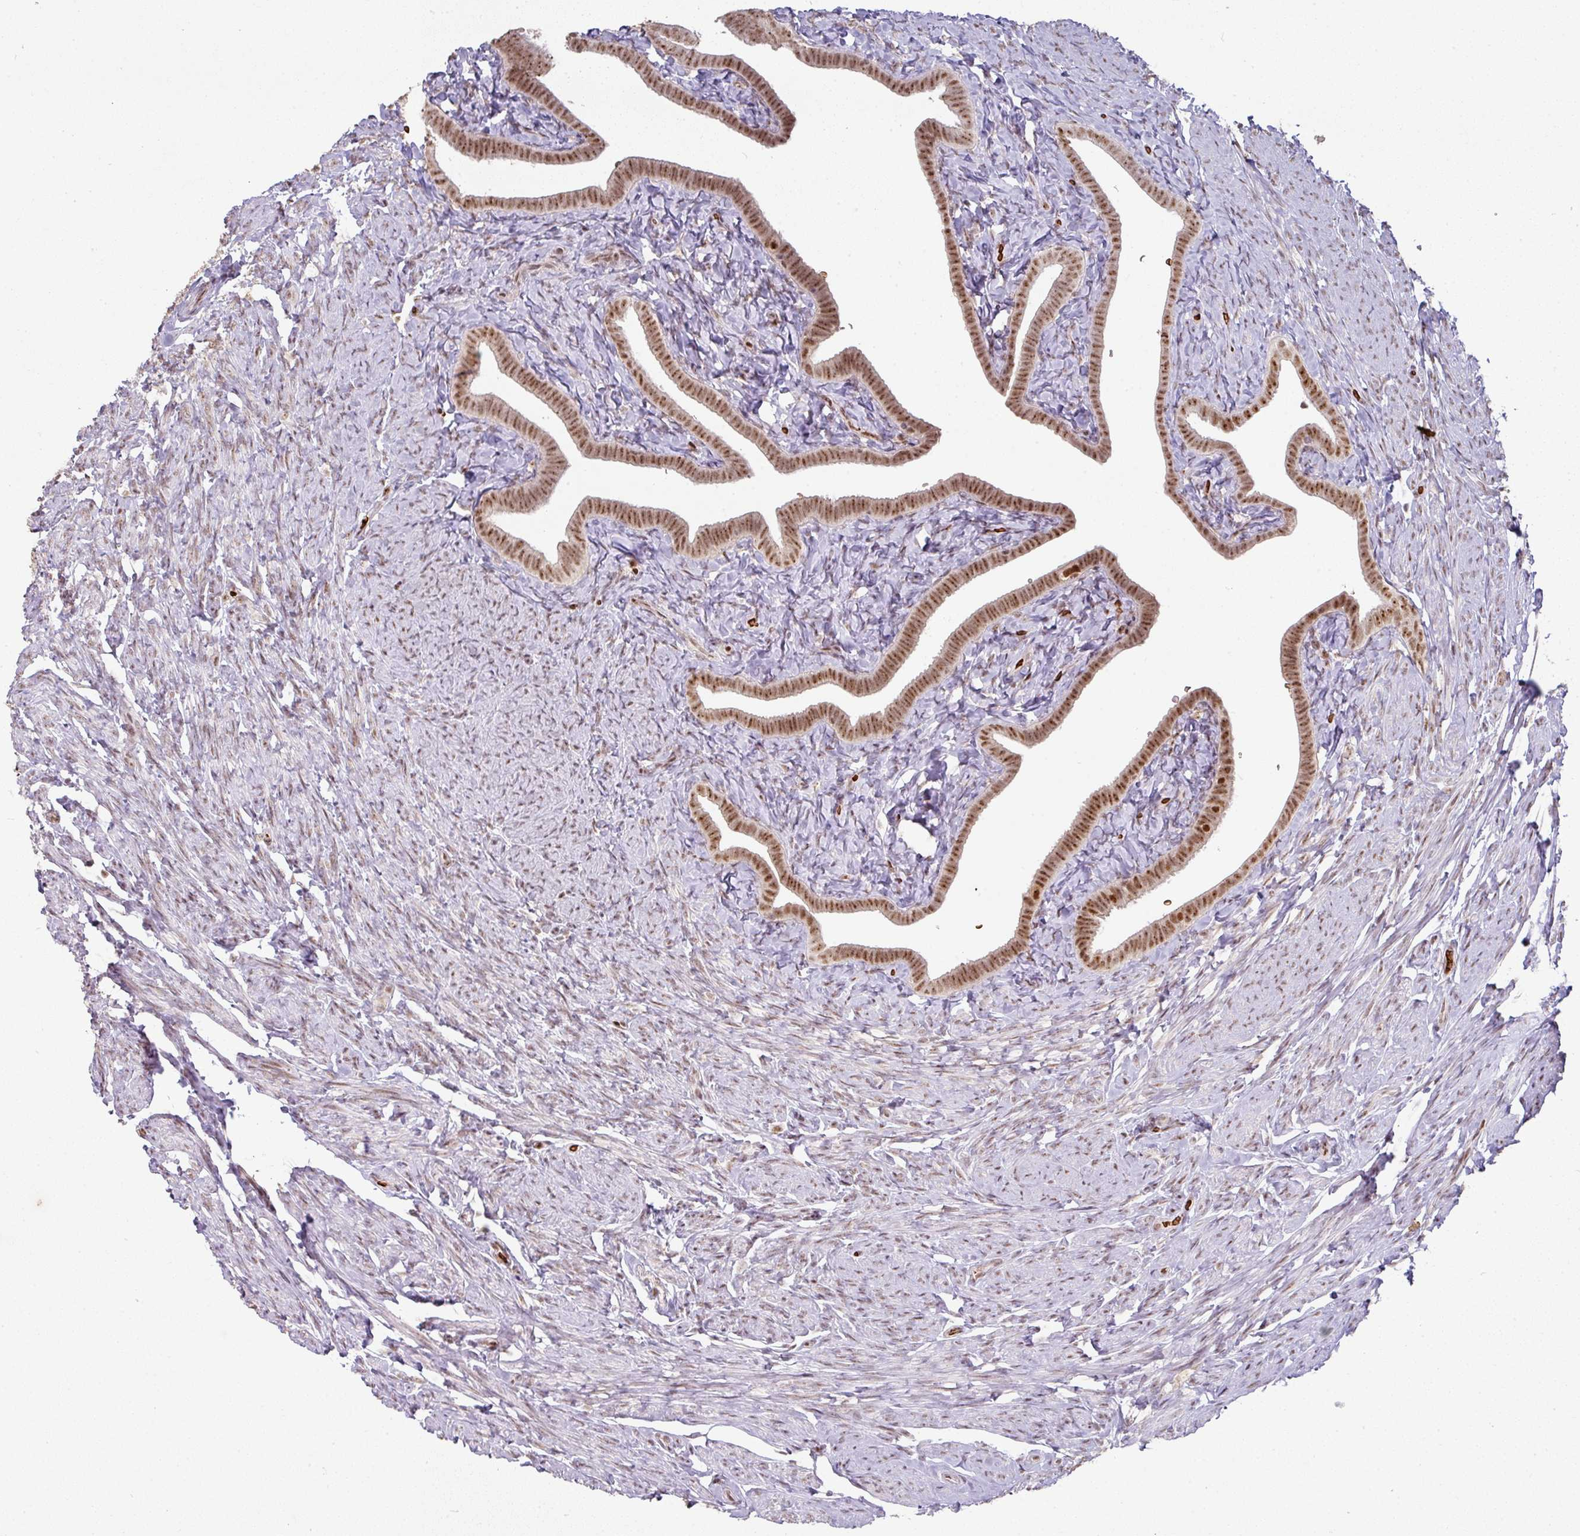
{"staining": {"intensity": "moderate", "quantity": ">75%", "location": "nuclear"}, "tissue": "fallopian tube", "cell_type": "Glandular cells", "image_type": "normal", "snomed": [{"axis": "morphology", "description": "Normal tissue, NOS"}, {"axis": "topography", "description": "Fallopian tube"}], "caption": "IHC image of benign fallopian tube stained for a protein (brown), which reveals medium levels of moderate nuclear staining in approximately >75% of glandular cells.", "gene": "NEIL1", "patient": {"sex": "female", "age": 69}}